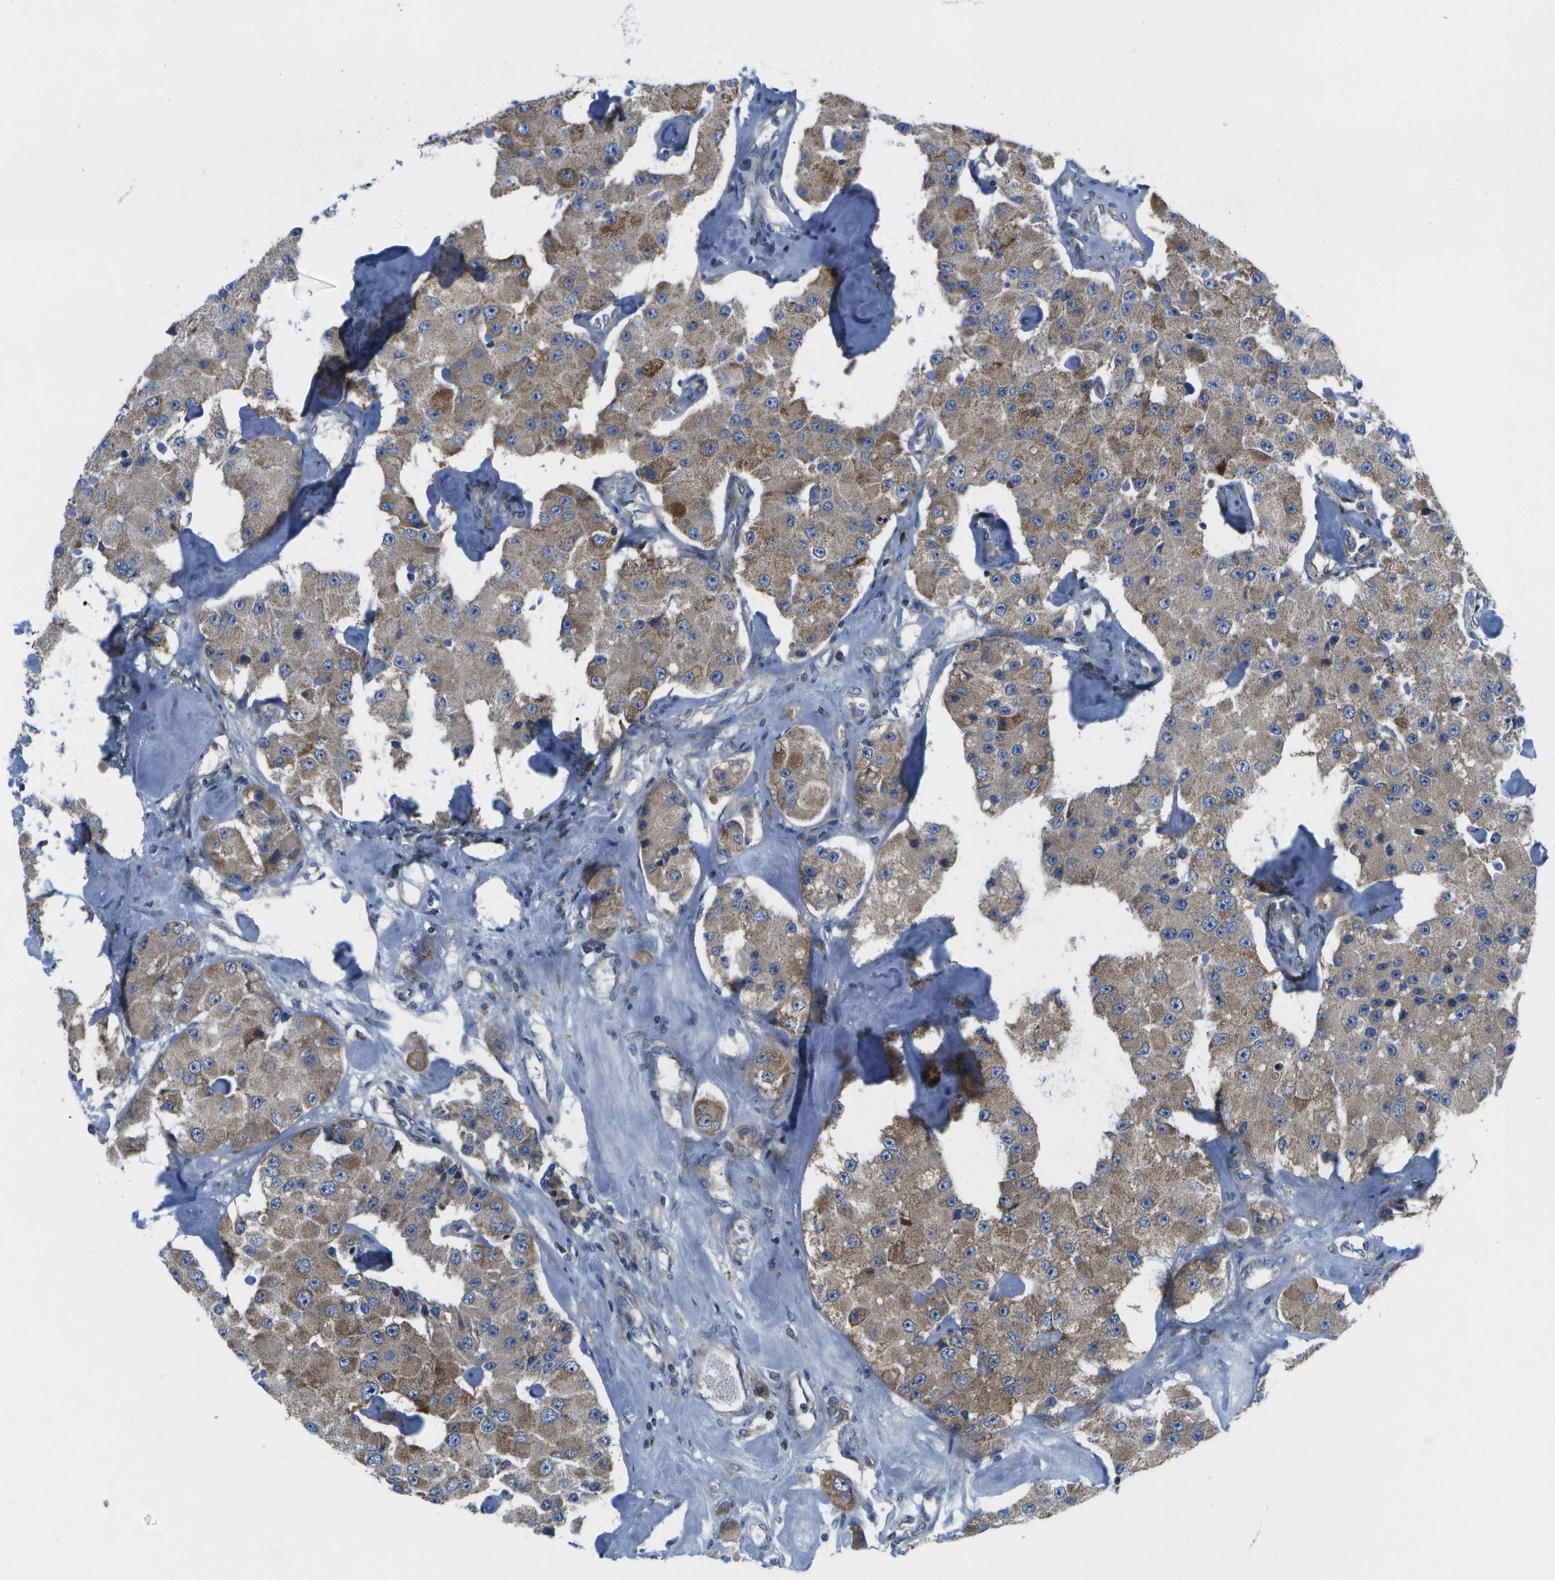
{"staining": {"intensity": "moderate", "quantity": ">75%", "location": "cytoplasmic/membranous"}, "tissue": "carcinoid", "cell_type": "Tumor cells", "image_type": "cancer", "snomed": [{"axis": "morphology", "description": "Carcinoid, malignant, NOS"}, {"axis": "topography", "description": "Pancreas"}], "caption": "Carcinoid (malignant) was stained to show a protein in brown. There is medium levels of moderate cytoplasmic/membranous positivity in about >75% of tumor cells.", "gene": "GDF5", "patient": {"sex": "male", "age": 41}}